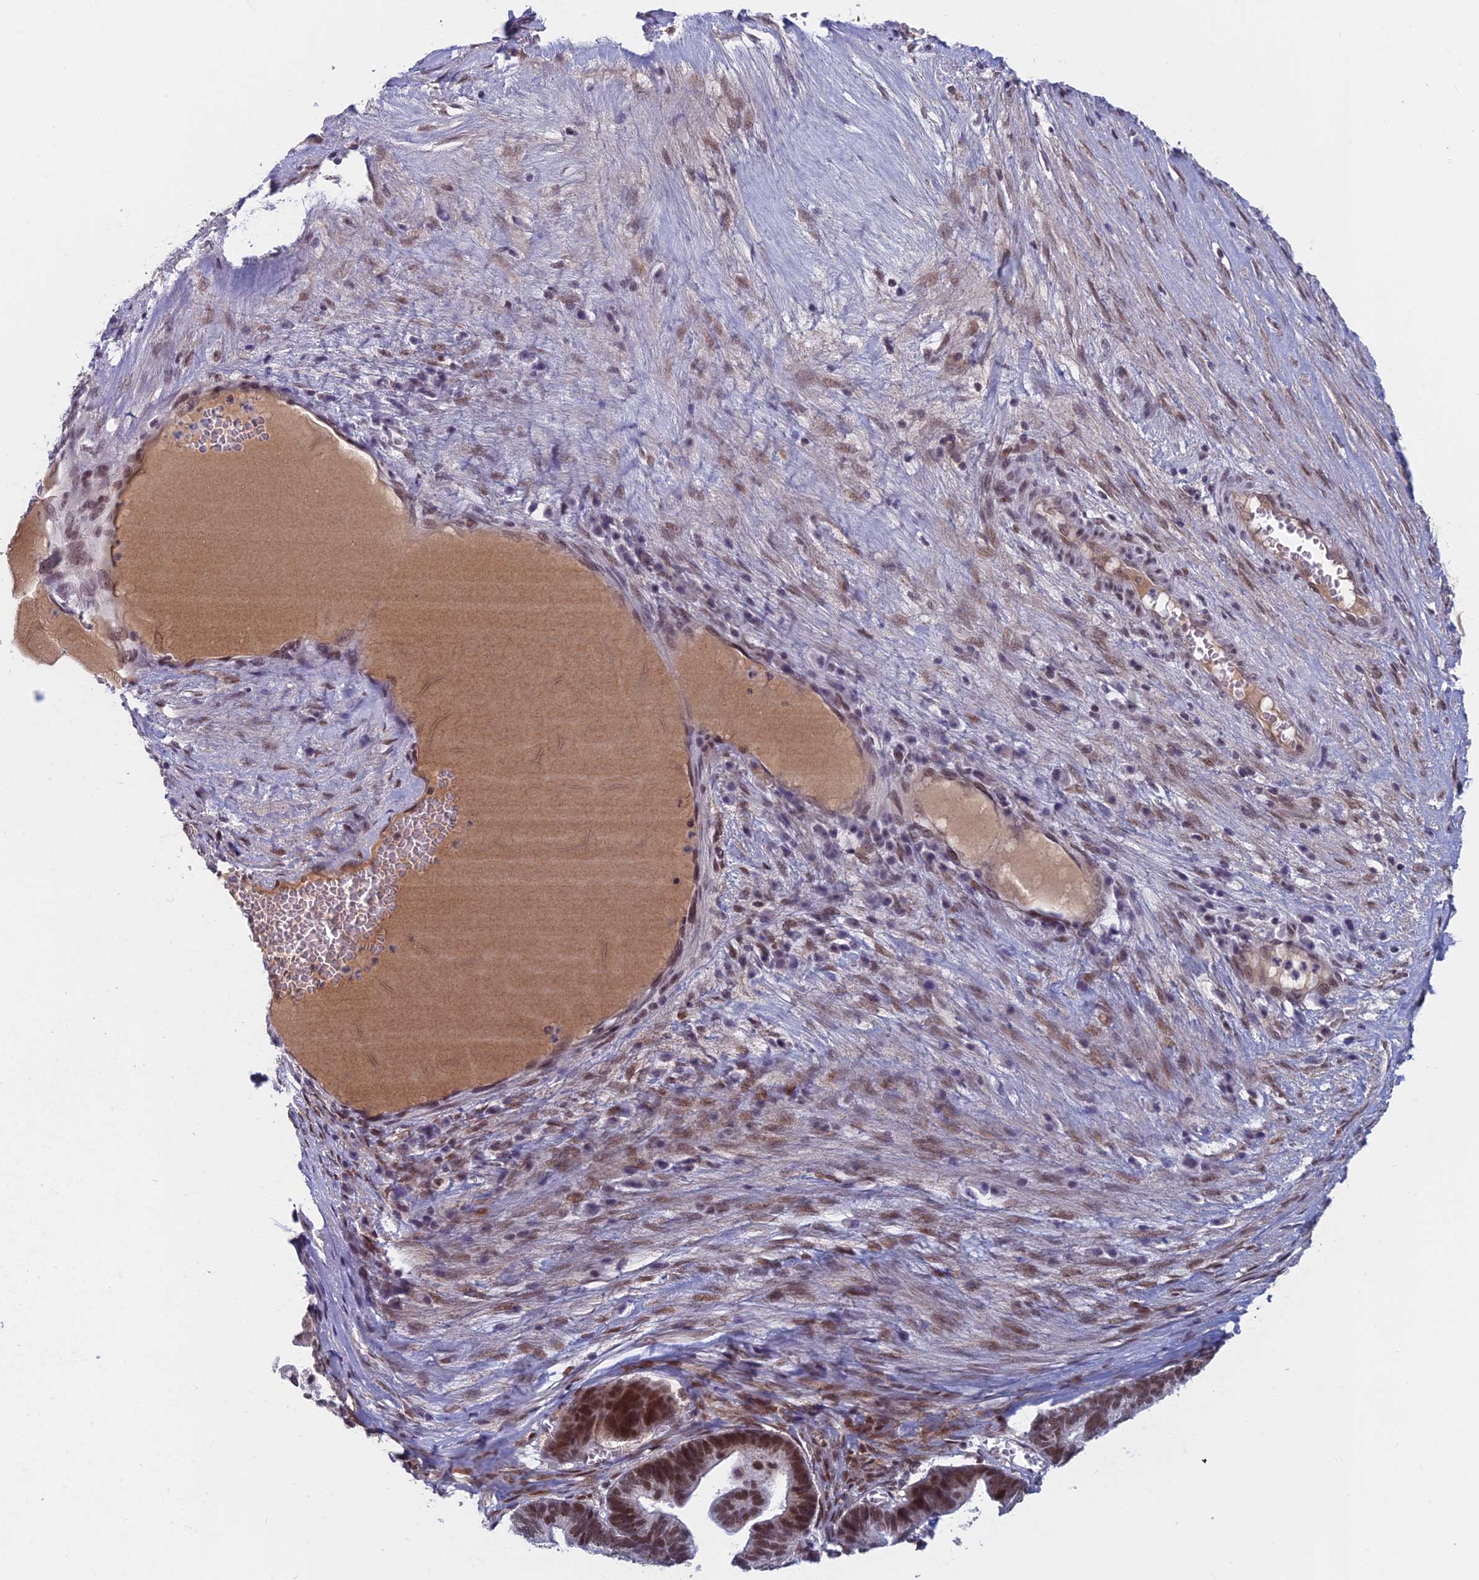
{"staining": {"intensity": "strong", "quantity": ">75%", "location": "cytoplasmic/membranous,nuclear"}, "tissue": "ovarian cancer", "cell_type": "Tumor cells", "image_type": "cancer", "snomed": [{"axis": "morphology", "description": "Cystadenocarcinoma, serous, NOS"}, {"axis": "topography", "description": "Ovary"}], "caption": "Immunohistochemistry of ovarian cancer (serous cystadenocarcinoma) demonstrates high levels of strong cytoplasmic/membranous and nuclear staining in about >75% of tumor cells.", "gene": "ASH2L", "patient": {"sex": "female", "age": 56}}